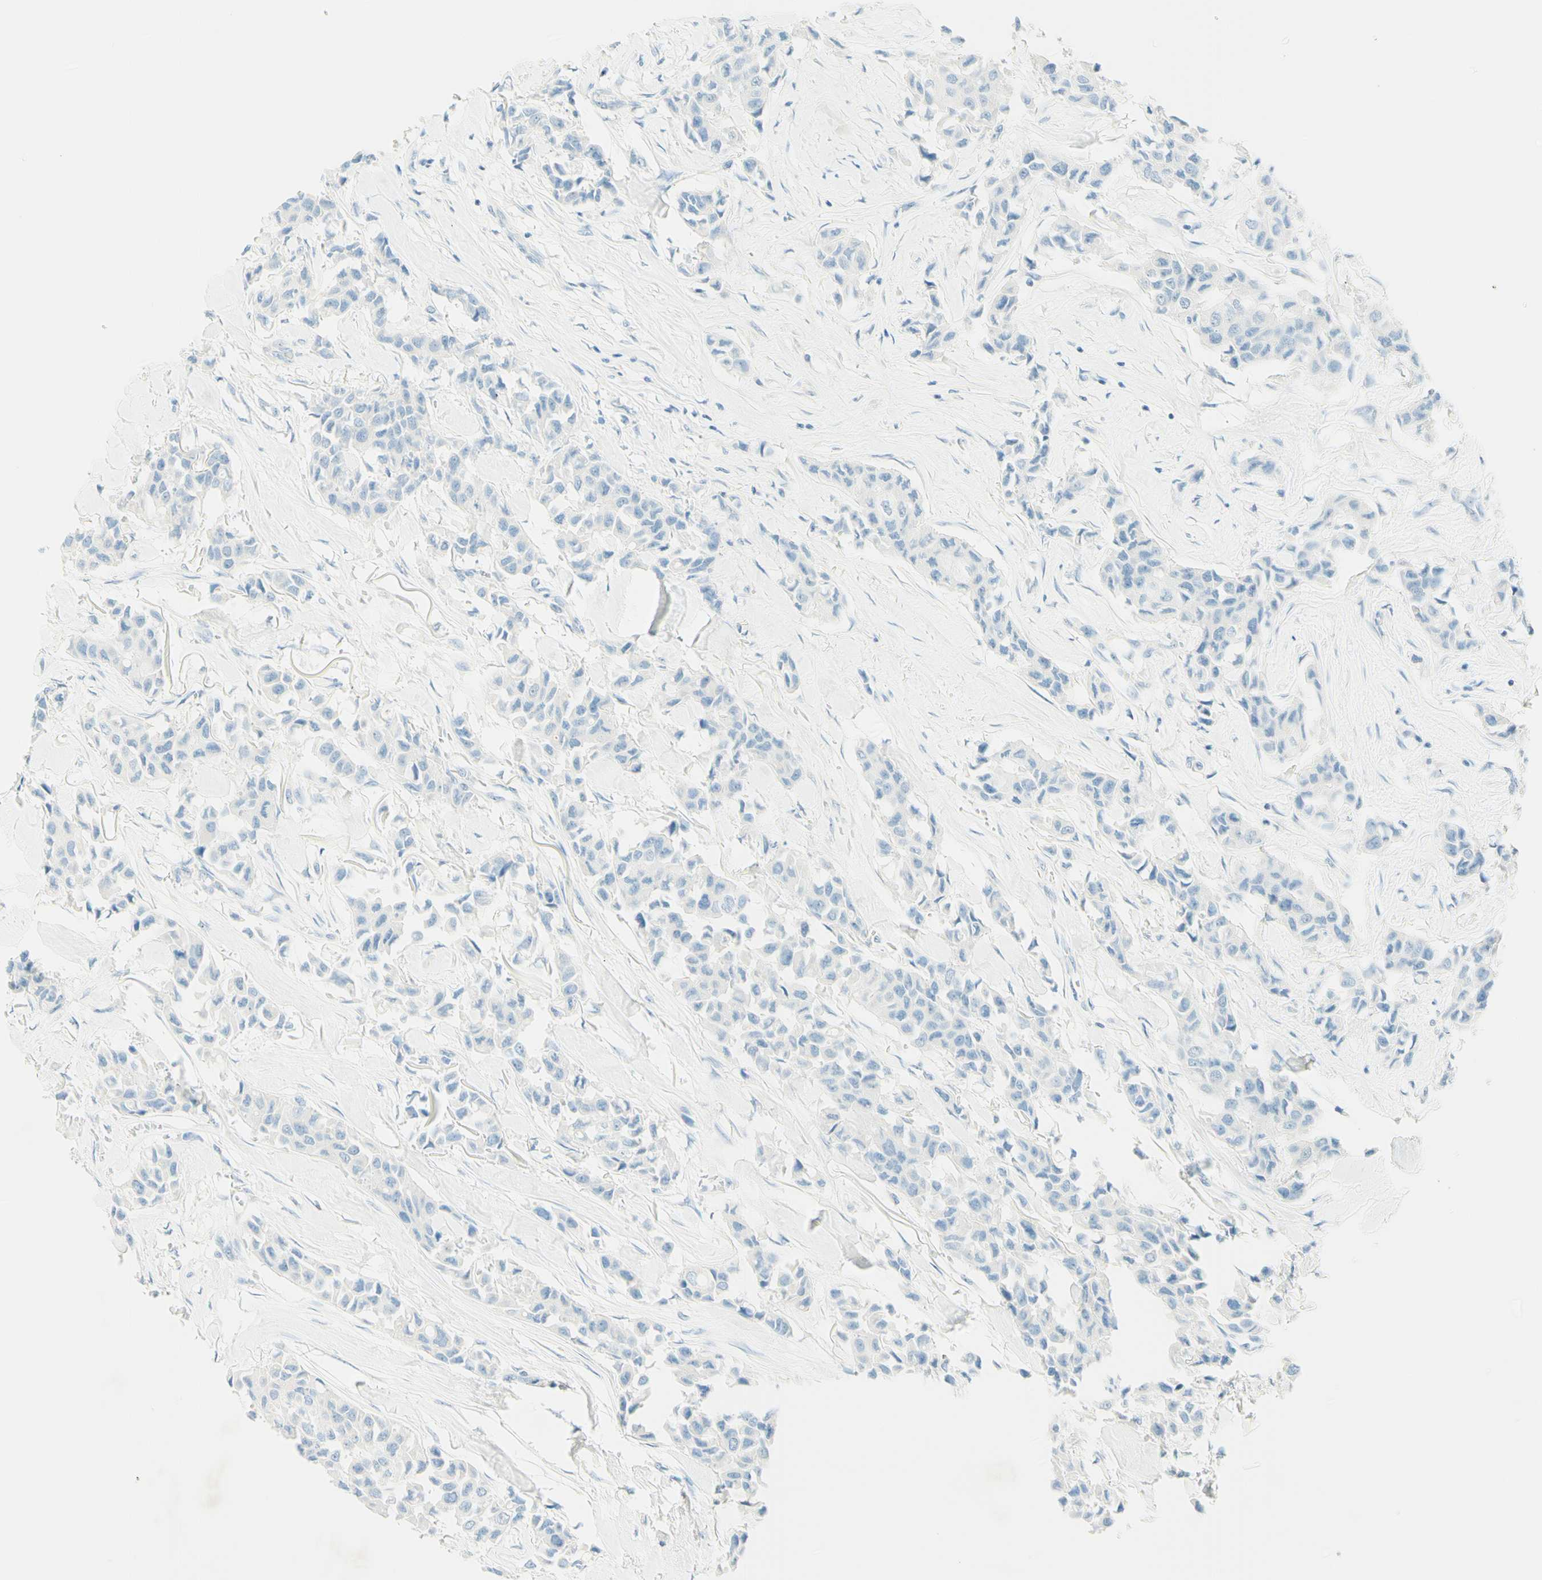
{"staining": {"intensity": "negative", "quantity": "none", "location": "none"}, "tissue": "breast cancer", "cell_type": "Tumor cells", "image_type": "cancer", "snomed": [{"axis": "morphology", "description": "Duct carcinoma"}, {"axis": "topography", "description": "Breast"}], "caption": "A high-resolution photomicrograph shows immunohistochemistry staining of invasive ductal carcinoma (breast), which displays no significant positivity in tumor cells.", "gene": "FMR1NB", "patient": {"sex": "female", "age": 80}}